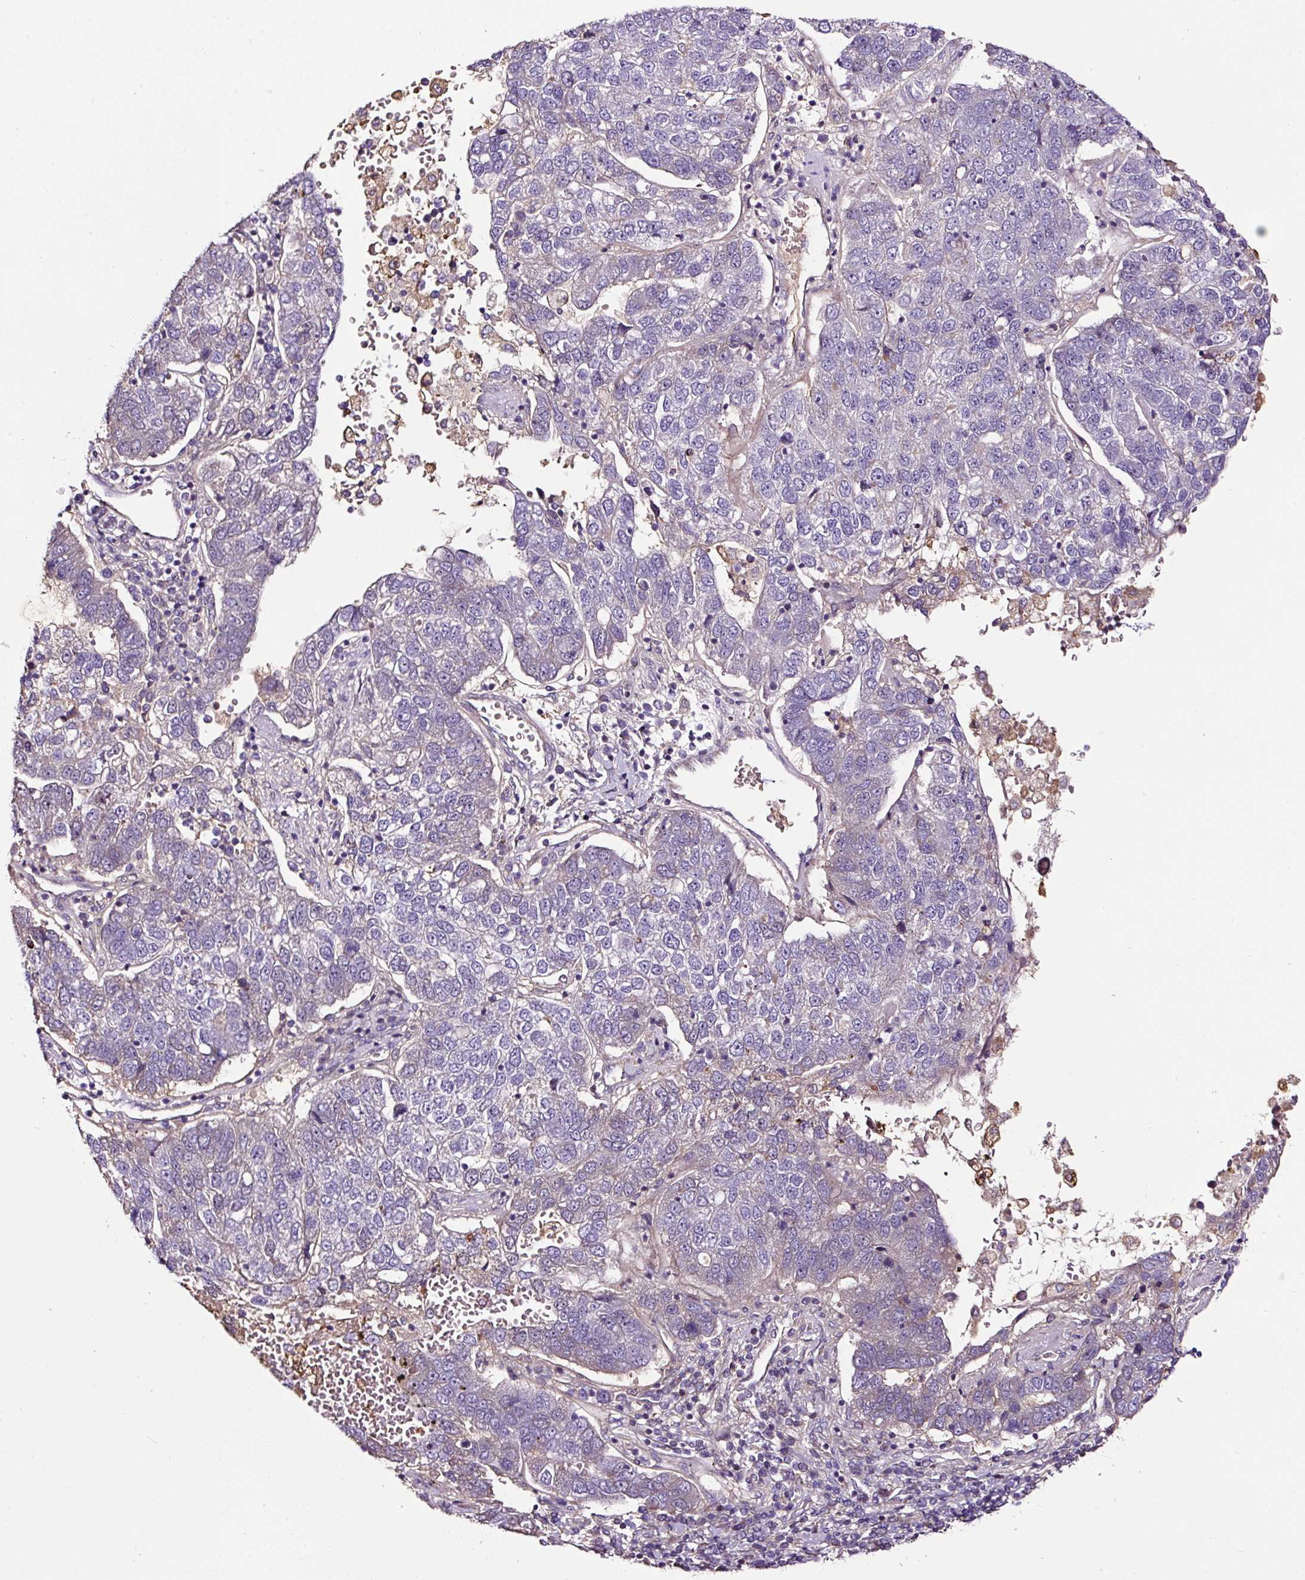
{"staining": {"intensity": "negative", "quantity": "none", "location": "none"}, "tissue": "pancreatic cancer", "cell_type": "Tumor cells", "image_type": "cancer", "snomed": [{"axis": "morphology", "description": "Adenocarcinoma, NOS"}, {"axis": "topography", "description": "Pancreas"}], "caption": "This photomicrograph is of adenocarcinoma (pancreatic) stained with IHC to label a protein in brown with the nuclei are counter-stained blue. There is no expression in tumor cells.", "gene": "LRRC24", "patient": {"sex": "female", "age": 61}}